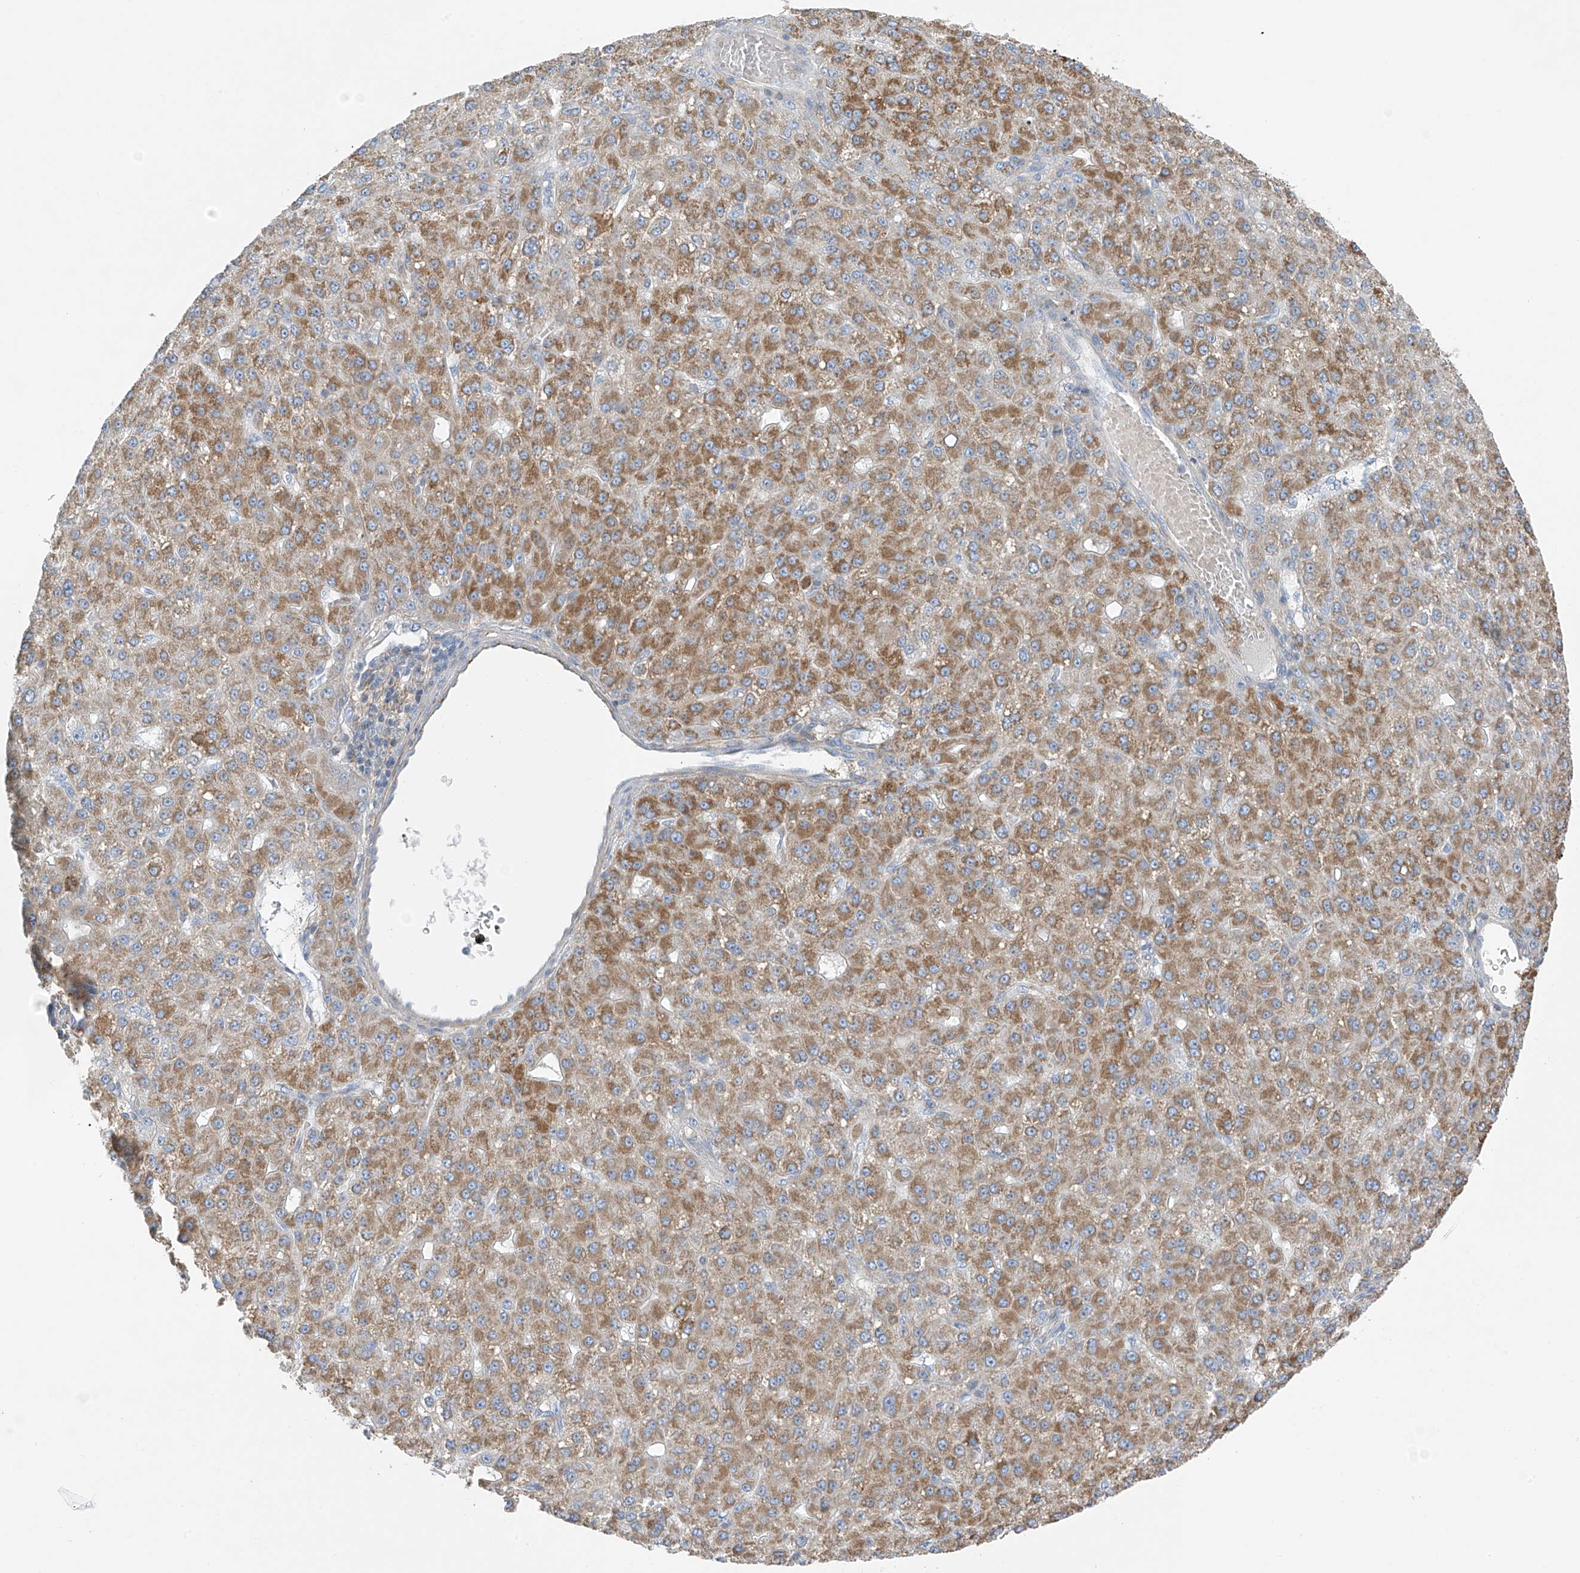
{"staining": {"intensity": "moderate", "quantity": "25%-75%", "location": "cytoplasmic/membranous"}, "tissue": "liver cancer", "cell_type": "Tumor cells", "image_type": "cancer", "snomed": [{"axis": "morphology", "description": "Carcinoma, Hepatocellular, NOS"}, {"axis": "topography", "description": "Liver"}], "caption": "There is medium levels of moderate cytoplasmic/membranous expression in tumor cells of liver cancer, as demonstrated by immunohistochemical staining (brown color).", "gene": "NALCN", "patient": {"sex": "male", "age": 67}}